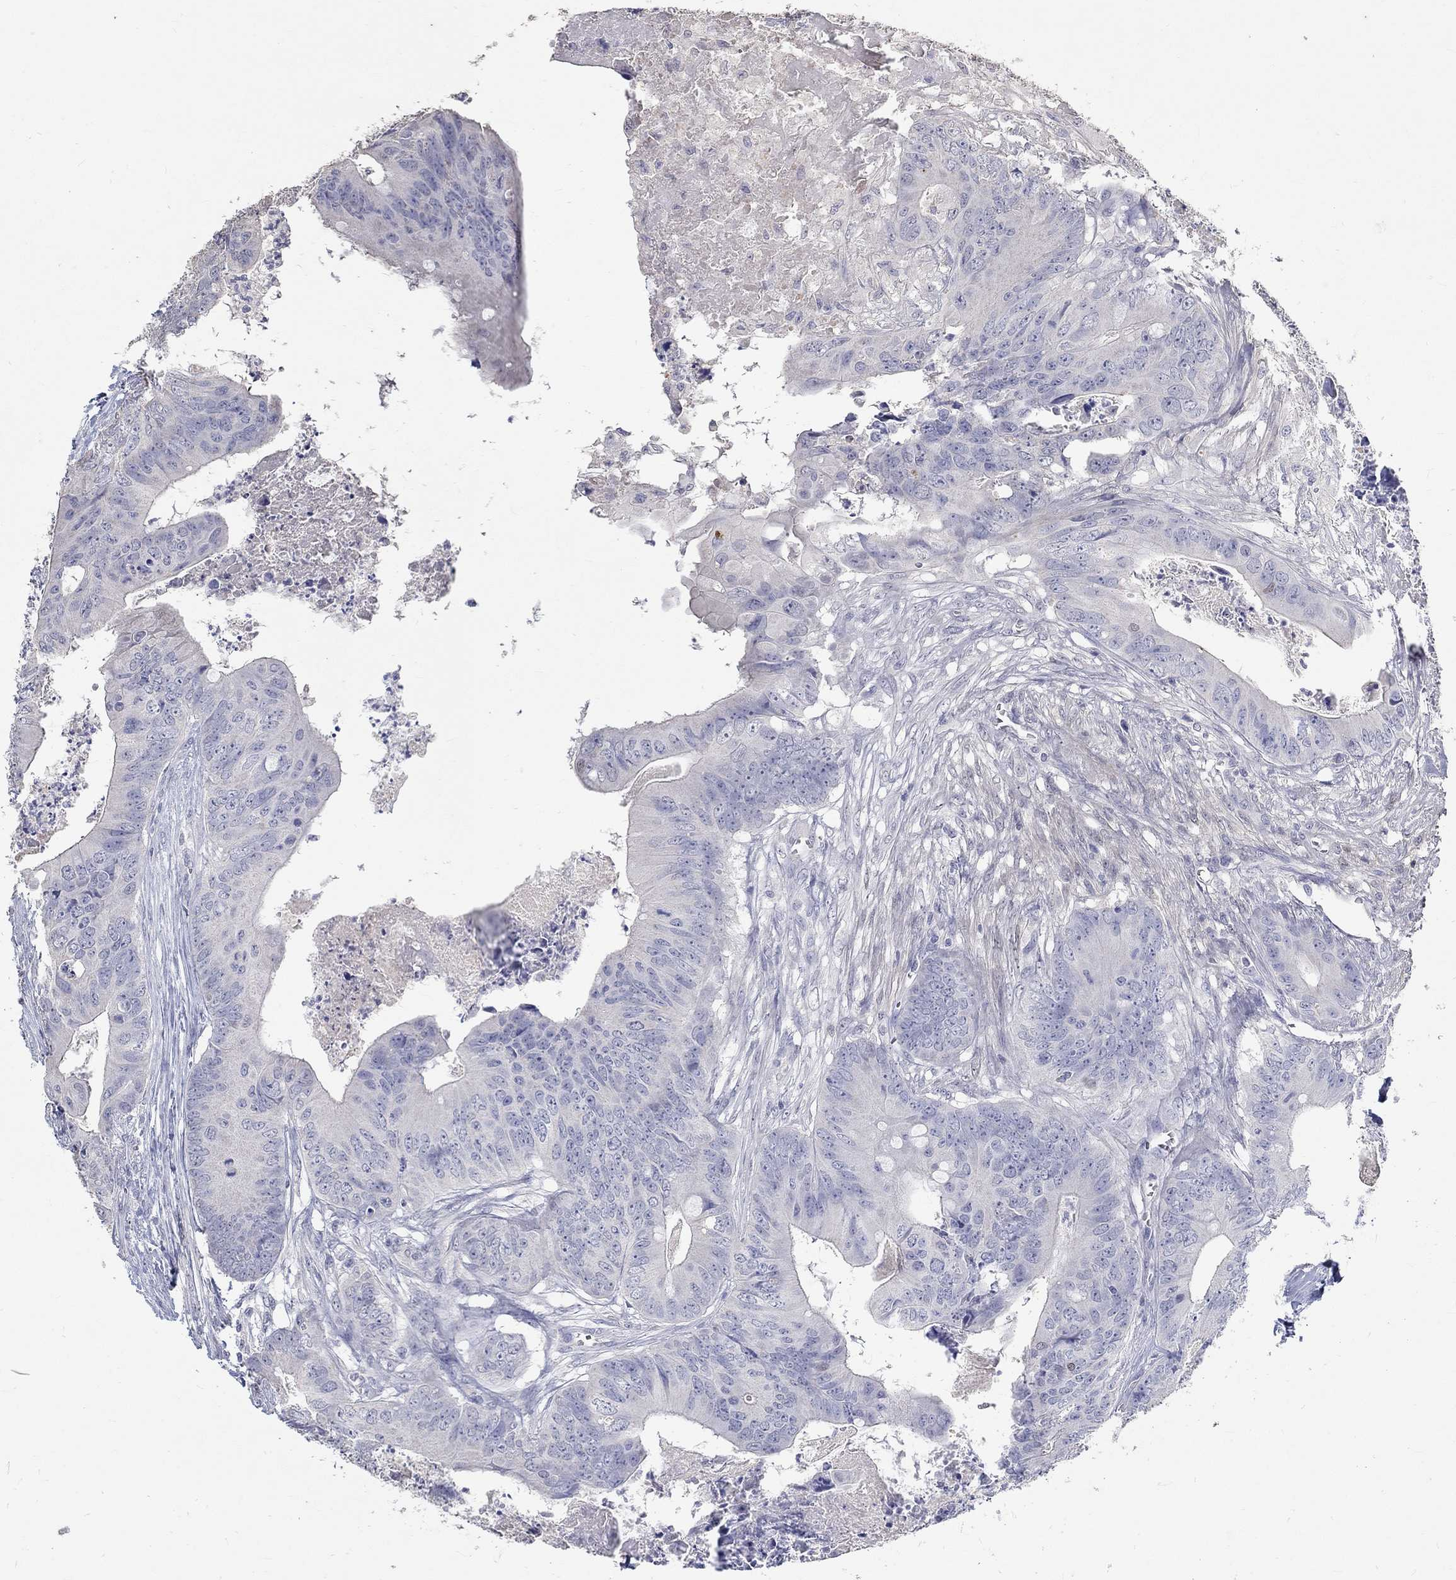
{"staining": {"intensity": "negative", "quantity": "none", "location": "none"}, "tissue": "colorectal cancer", "cell_type": "Tumor cells", "image_type": "cancer", "snomed": [{"axis": "morphology", "description": "Adenocarcinoma, NOS"}, {"axis": "topography", "description": "Colon"}], "caption": "Tumor cells show no significant expression in adenocarcinoma (colorectal).", "gene": "FGF2", "patient": {"sex": "male", "age": 84}}